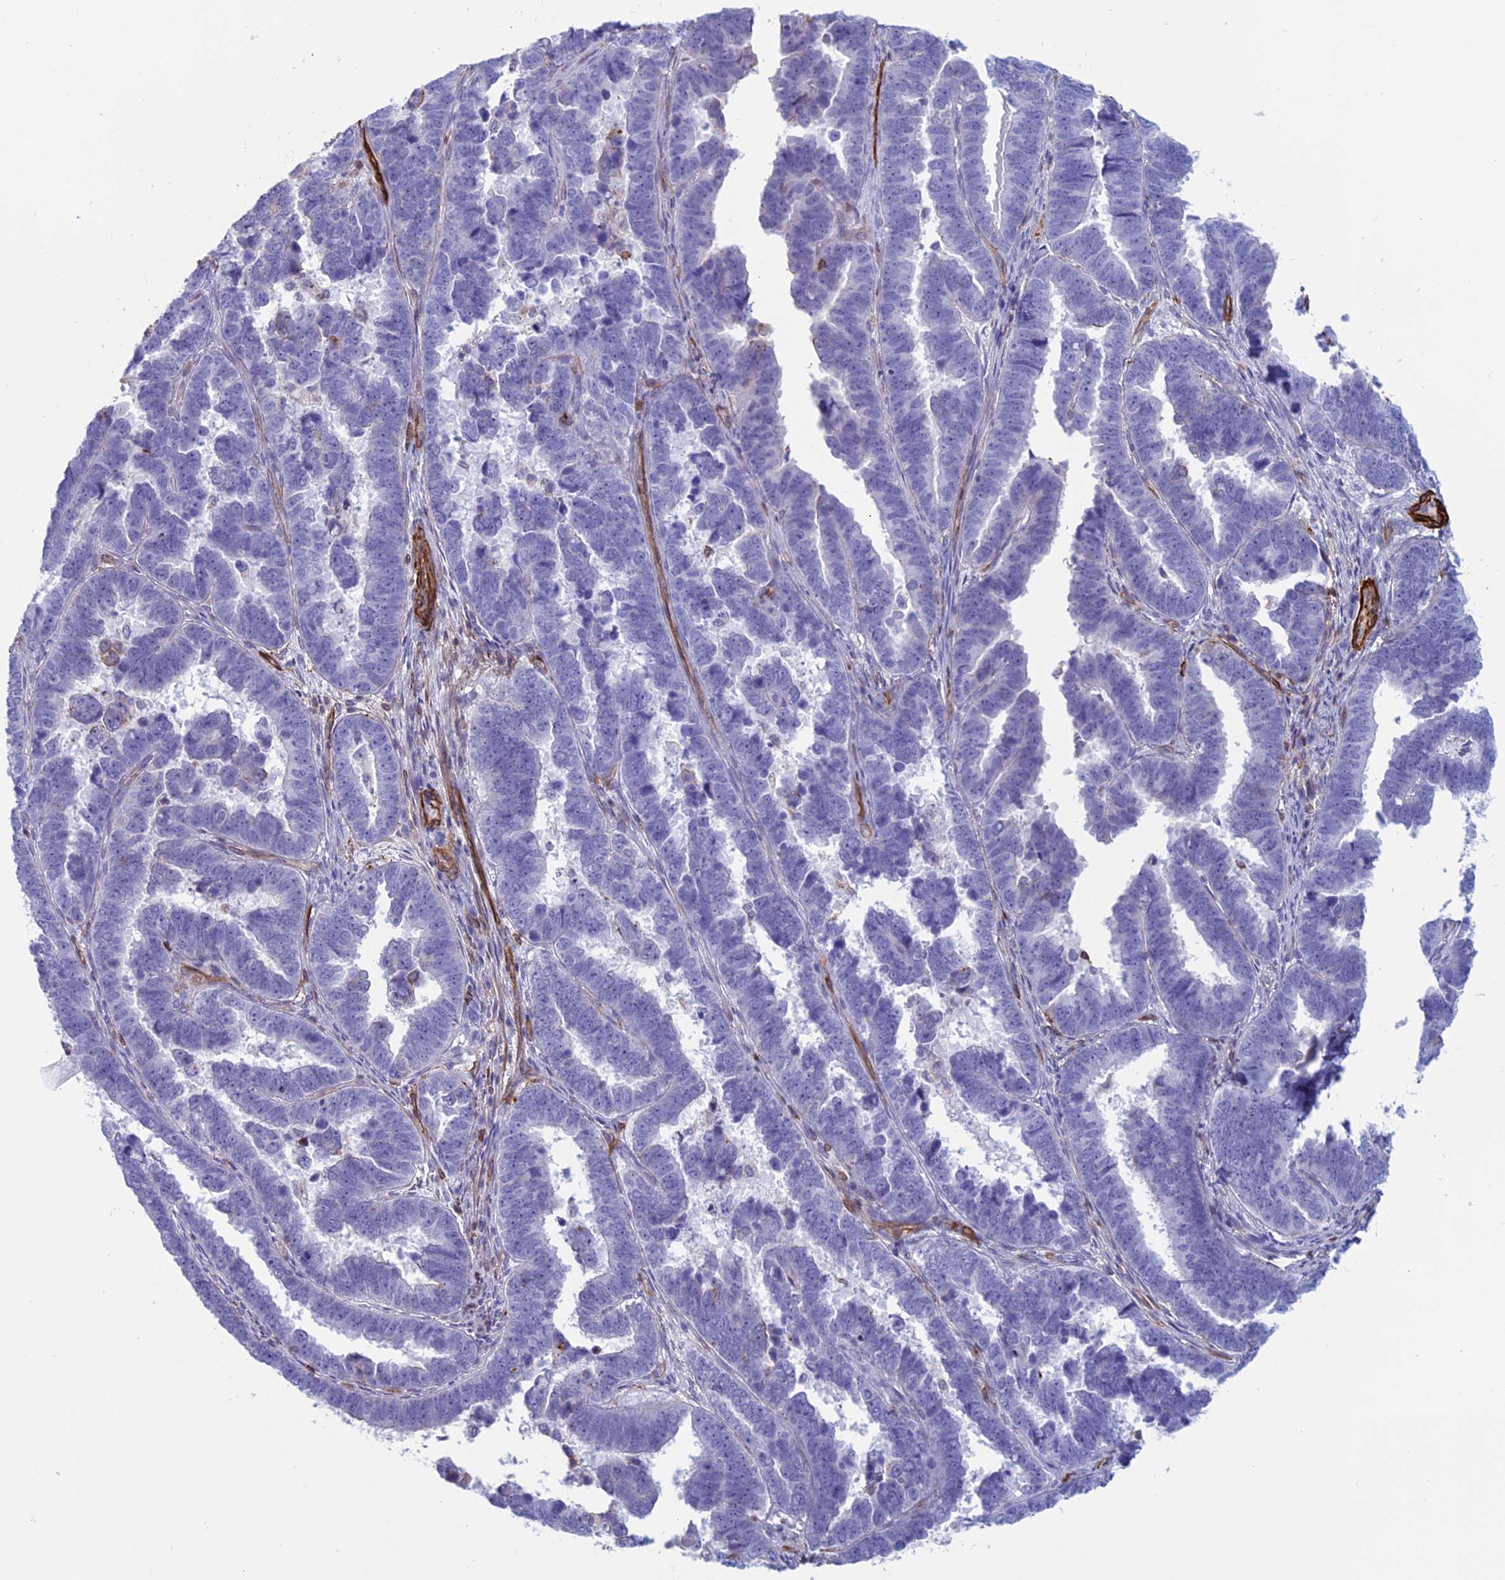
{"staining": {"intensity": "negative", "quantity": "none", "location": "none"}, "tissue": "endometrial cancer", "cell_type": "Tumor cells", "image_type": "cancer", "snomed": [{"axis": "morphology", "description": "Adenocarcinoma, NOS"}, {"axis": "topography", "description": "Endometrium"}], "caption": "Immunohistochemical staining of endometrial cancer reveals no significant staining in tumor cells.", "gene": "ANGPTL2", "patient": {"sex": "female", "age": 75}}